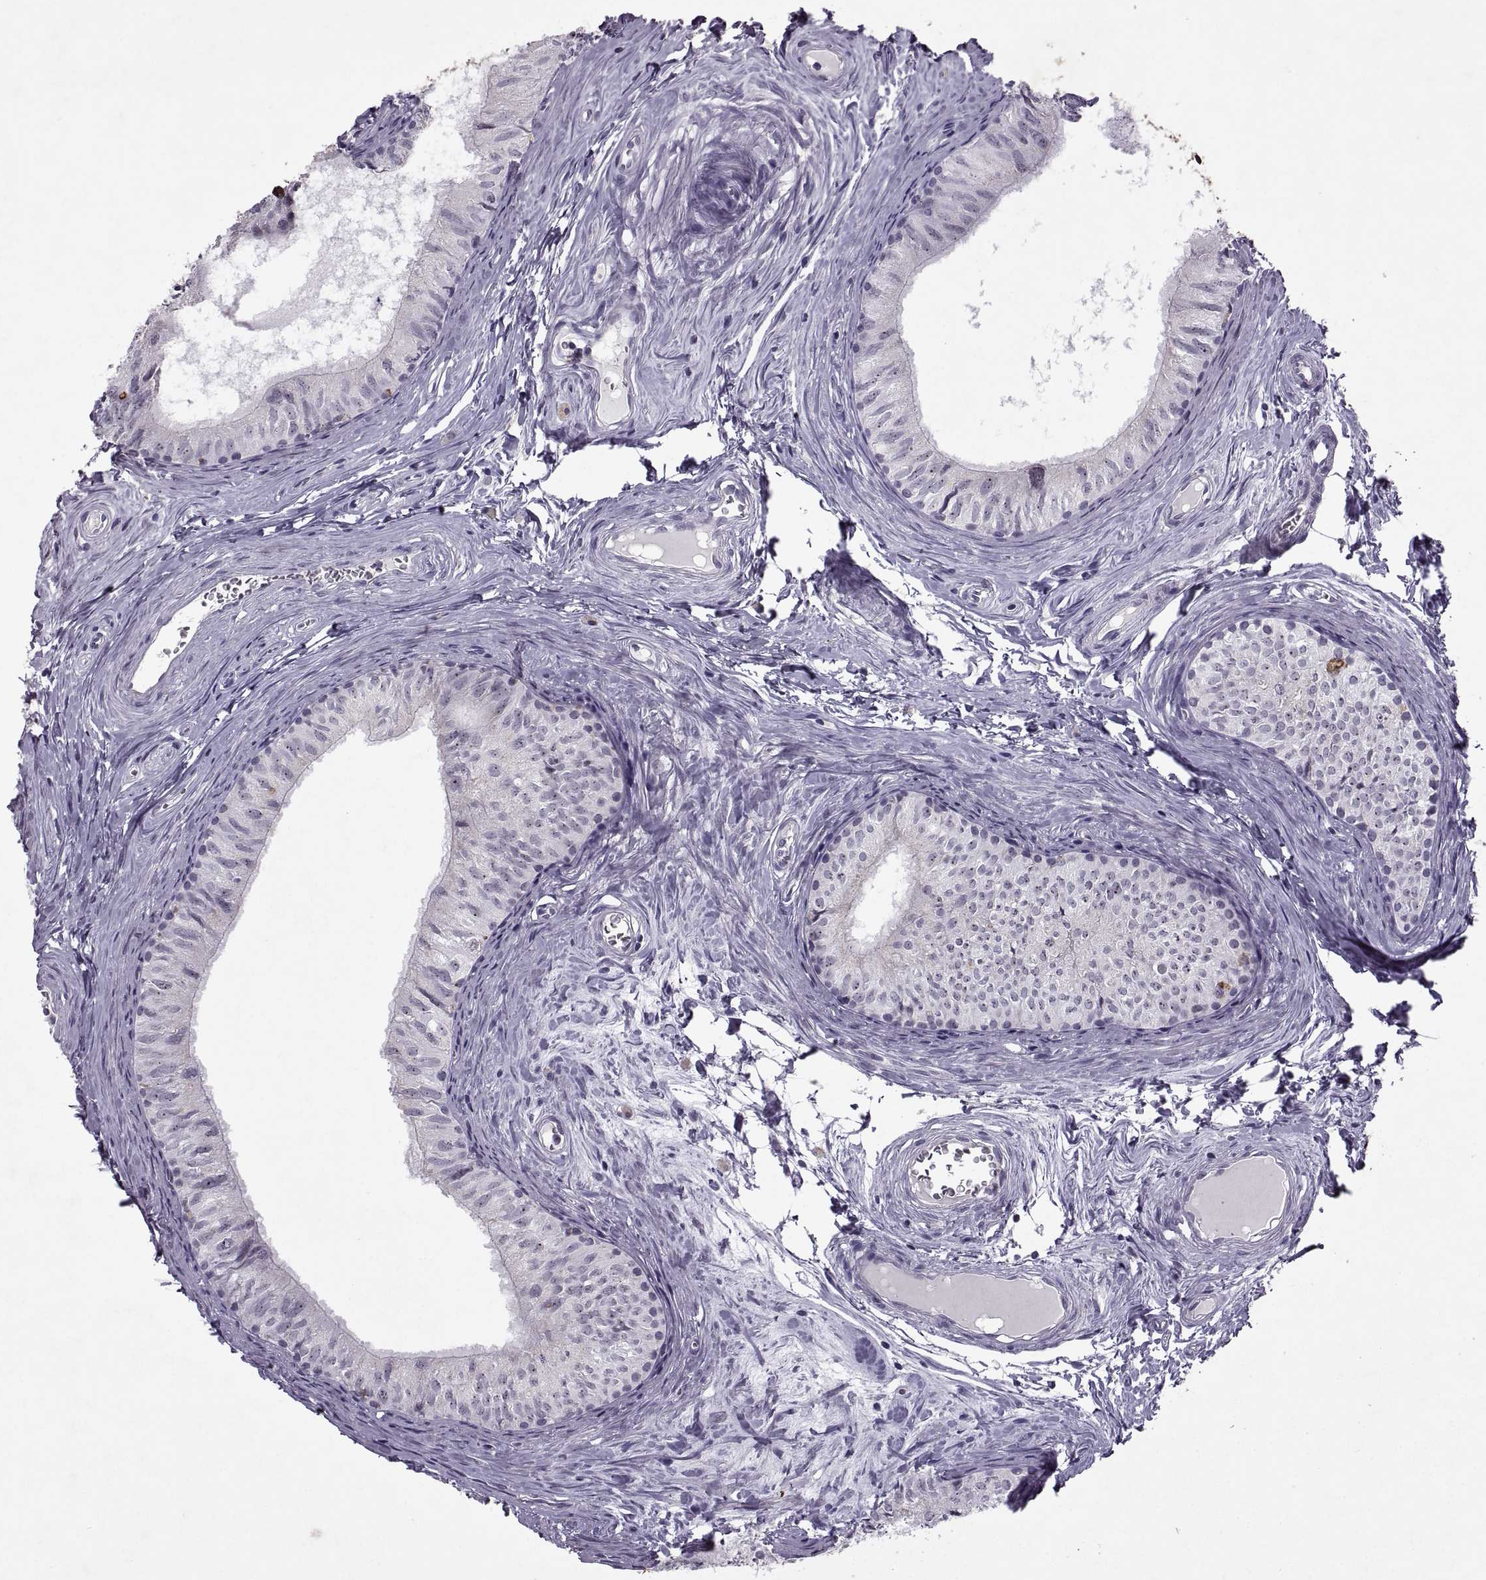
{"staining": {"intensity": "weak", "quantity": "25%-75%", "location": "nuclear"}, "tissue": "epididymis", "cell_type": "Glandular cells", "image_type": "normal", "snomed": [{"axis": "morphology", "description": "Normal tissue, NOS"}, {"axis": "topography", "description": "Epididymis"}], "caption": "Brown immunohistochemical staining in normal epididymis exhibits weak nuclear expression in about 25%-75% of glandular cells. (DAB (3,3'-diaminobenzidine) IHC with brightfield microscopy, high magnification).", "gene": "SINHCAF", "patient": {"sex": "male", "age": 52}}